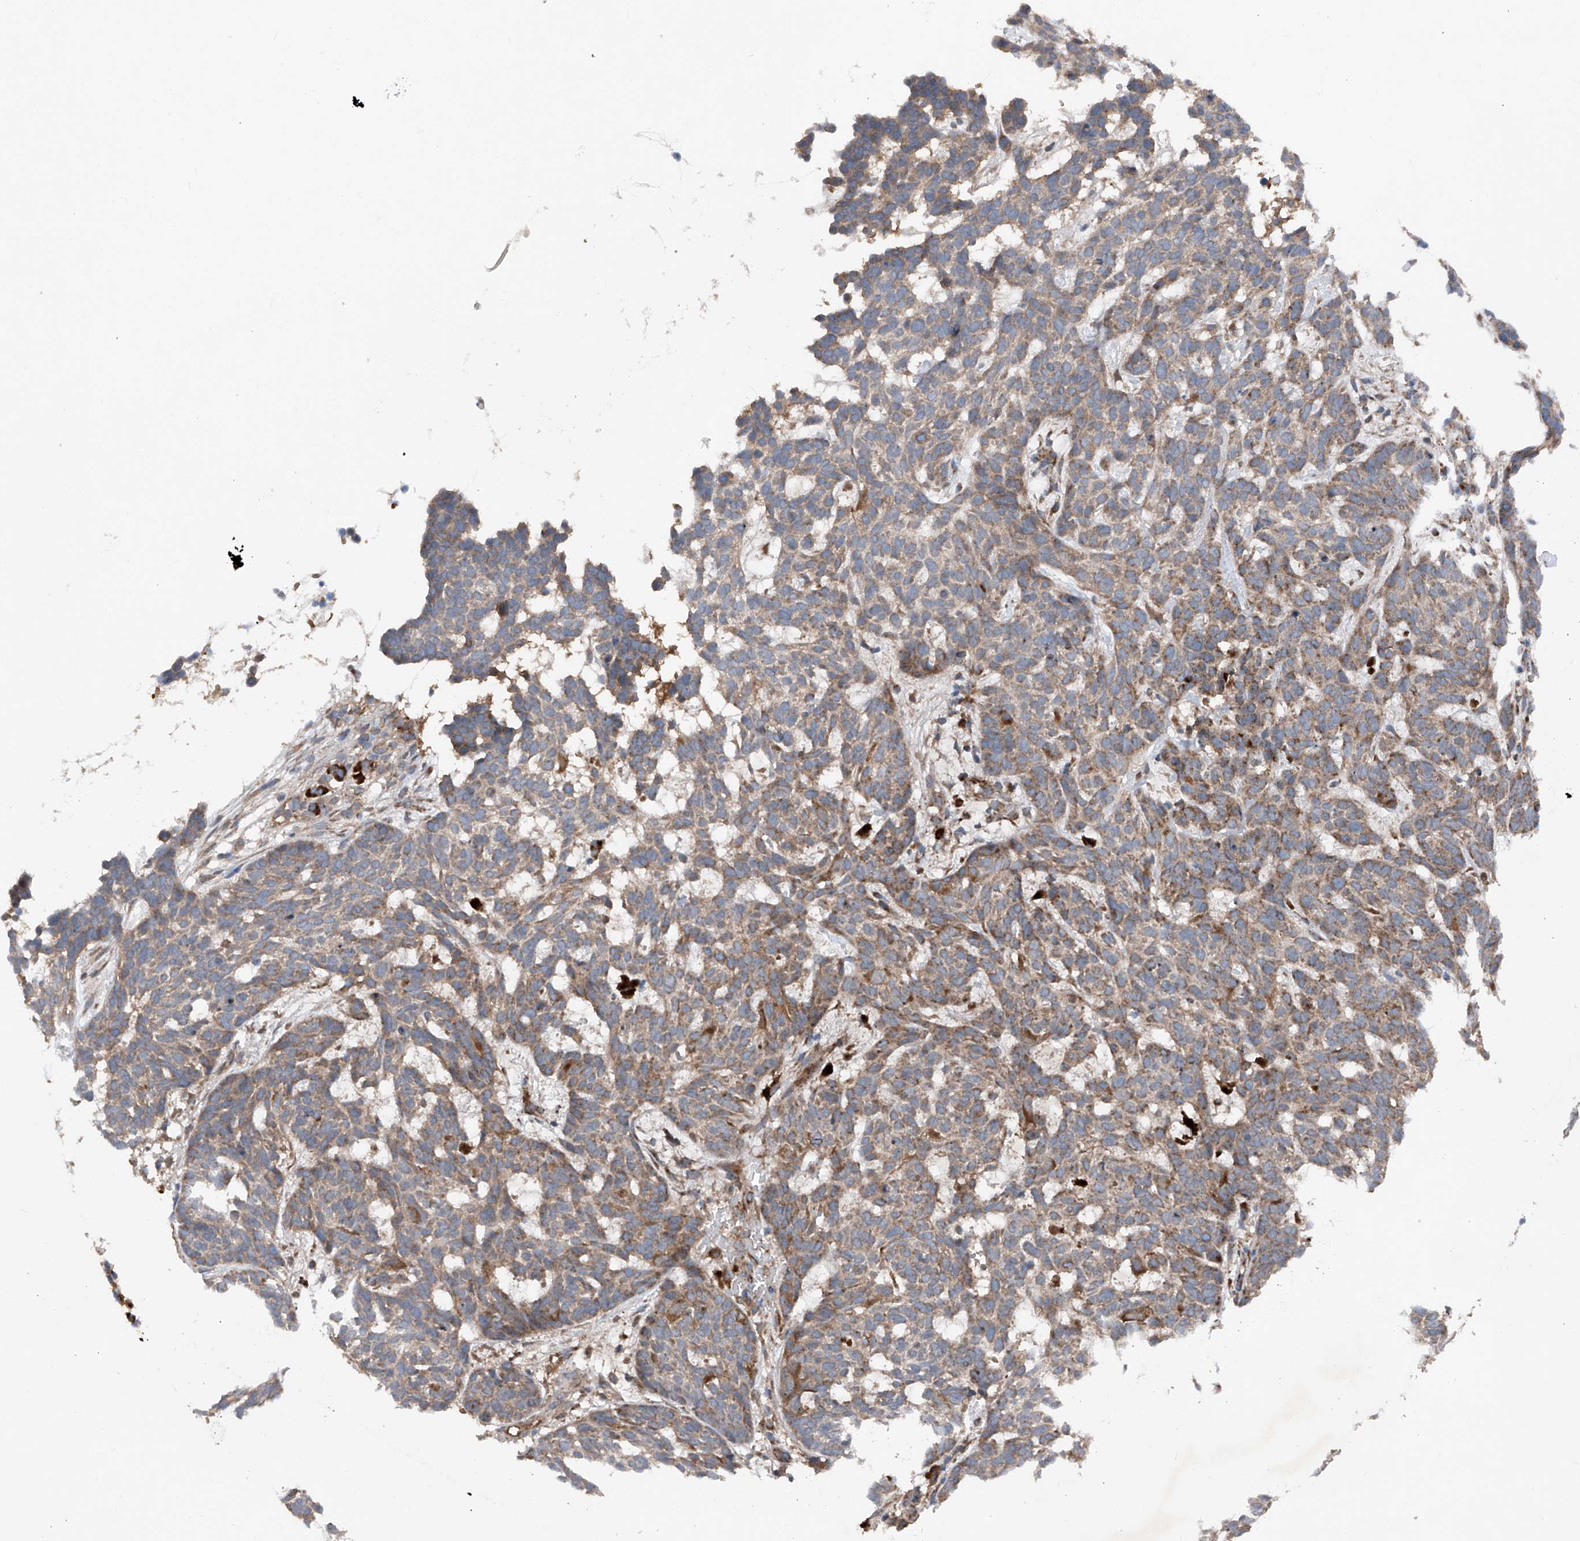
{"staining": {"intensity": "moderate", "quantity": ">75%", "location": "cytoplasmic/membranous"}, "tissue": "skin cancer", "cell_type": "Tumor cells", "image_type": "cancer", "snomed": [{"axis": "morphology", "description": "Basal cell carcinoma"}, {"axis": "topography", "description": "Skin"}], "caption": "A high-resolution micrograph shows immunohistochemistry staining of skin cancer, which displays moderate cytoplasmic/membranous staining in about >75% of tumor cells.", "gene": "DAD1", "patient": {"sex": "male", "age": 85}}